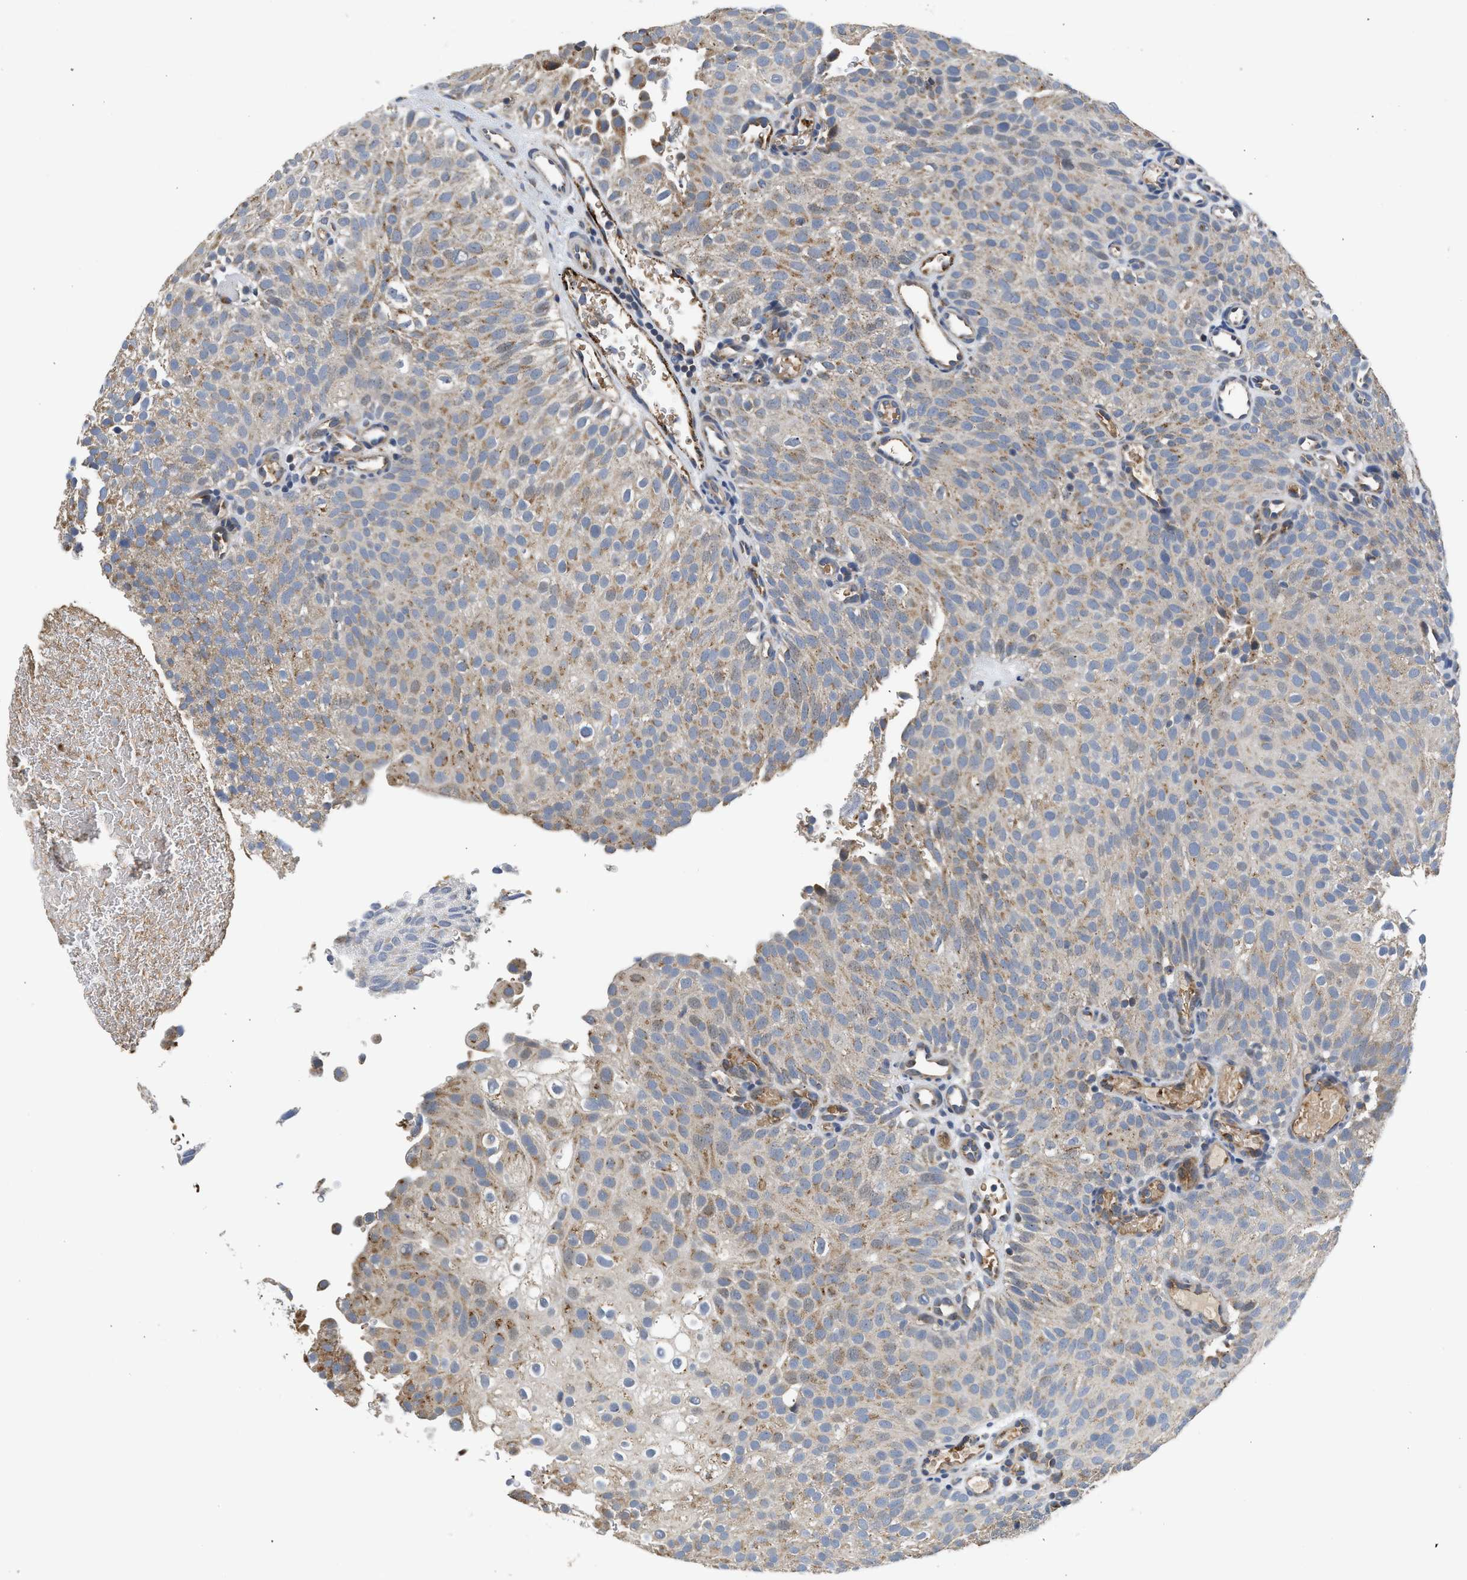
{"staining": {"intensity": "weak", "quantity": "<25%", "location": "cytoplasmic/membranous"}, "tissue": "urothelial cancer", "cell_type": "Tumor cells", "image_type": "cancer", "snomed": [{"axis": "morphology", "description": "Urothelial carcinoma, Low grade"}, {"axis": "topography", "description": "Urinary bladder"}], "caption": "A high-resolution histopathology image shows immunohistochemistry staining of urothelial cancer, which displays no significant expression in tumor cells.", "gene": "PIM1", "patient": {"sex": "male", "age": 78}}